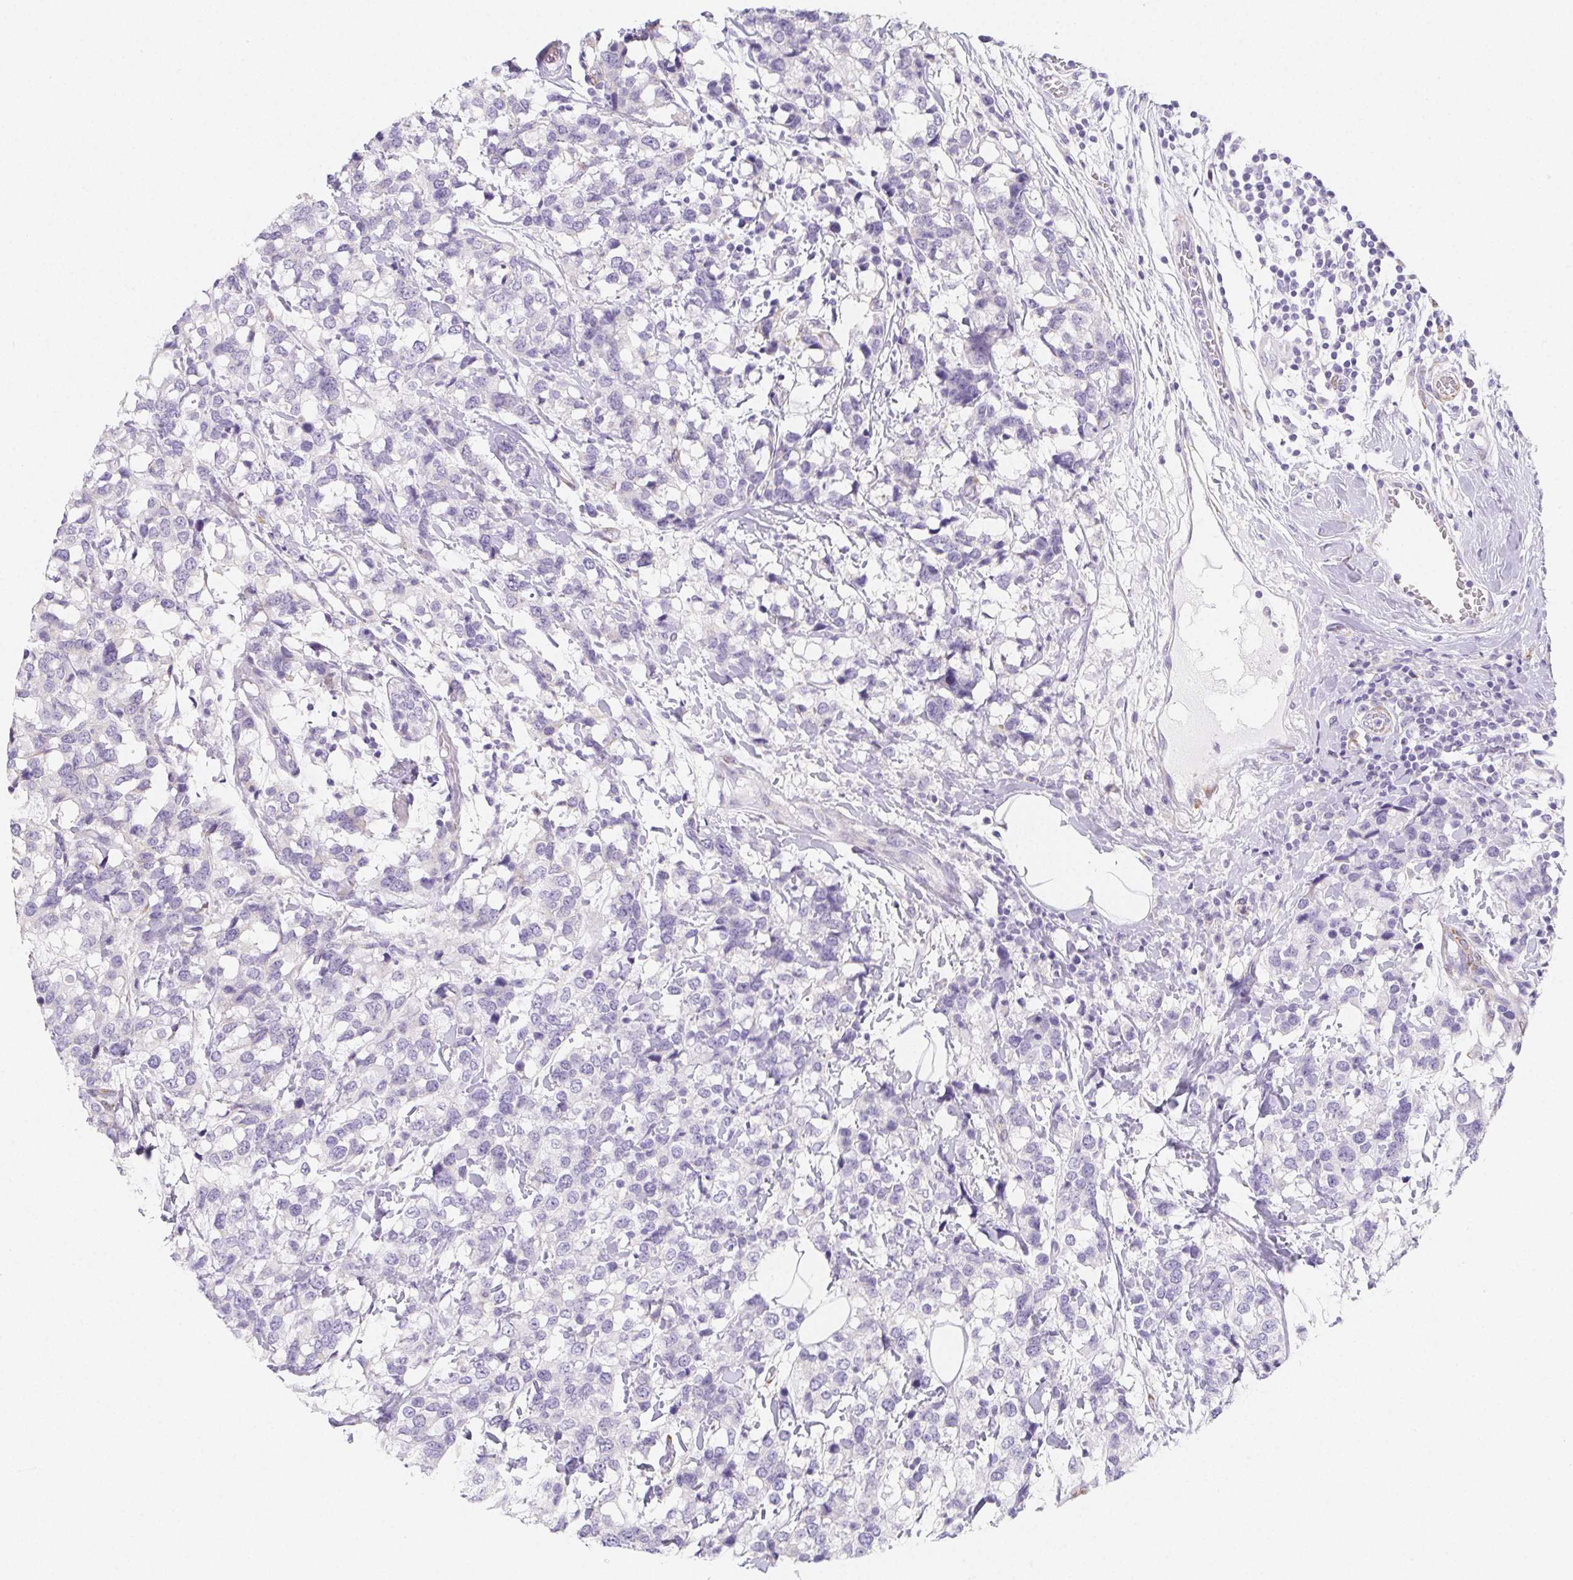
{"staining": {"intensity": "negative", "quantity": "none", "location": "none"}, "tissue": "breast cancer", "cell_type": "Tumor cells", "image_type": "cancer", "snomed": [{"axis": "morphology", "description": "Lobular carcinoma"}, {"axis": "topography", "description": "Breast"}], "caption": "Human breast cancer stained for a protein using IHC exhibits no expression in tumor cells.", "gene": "HRC", "patient": {"sex": "female", "age": 59}}